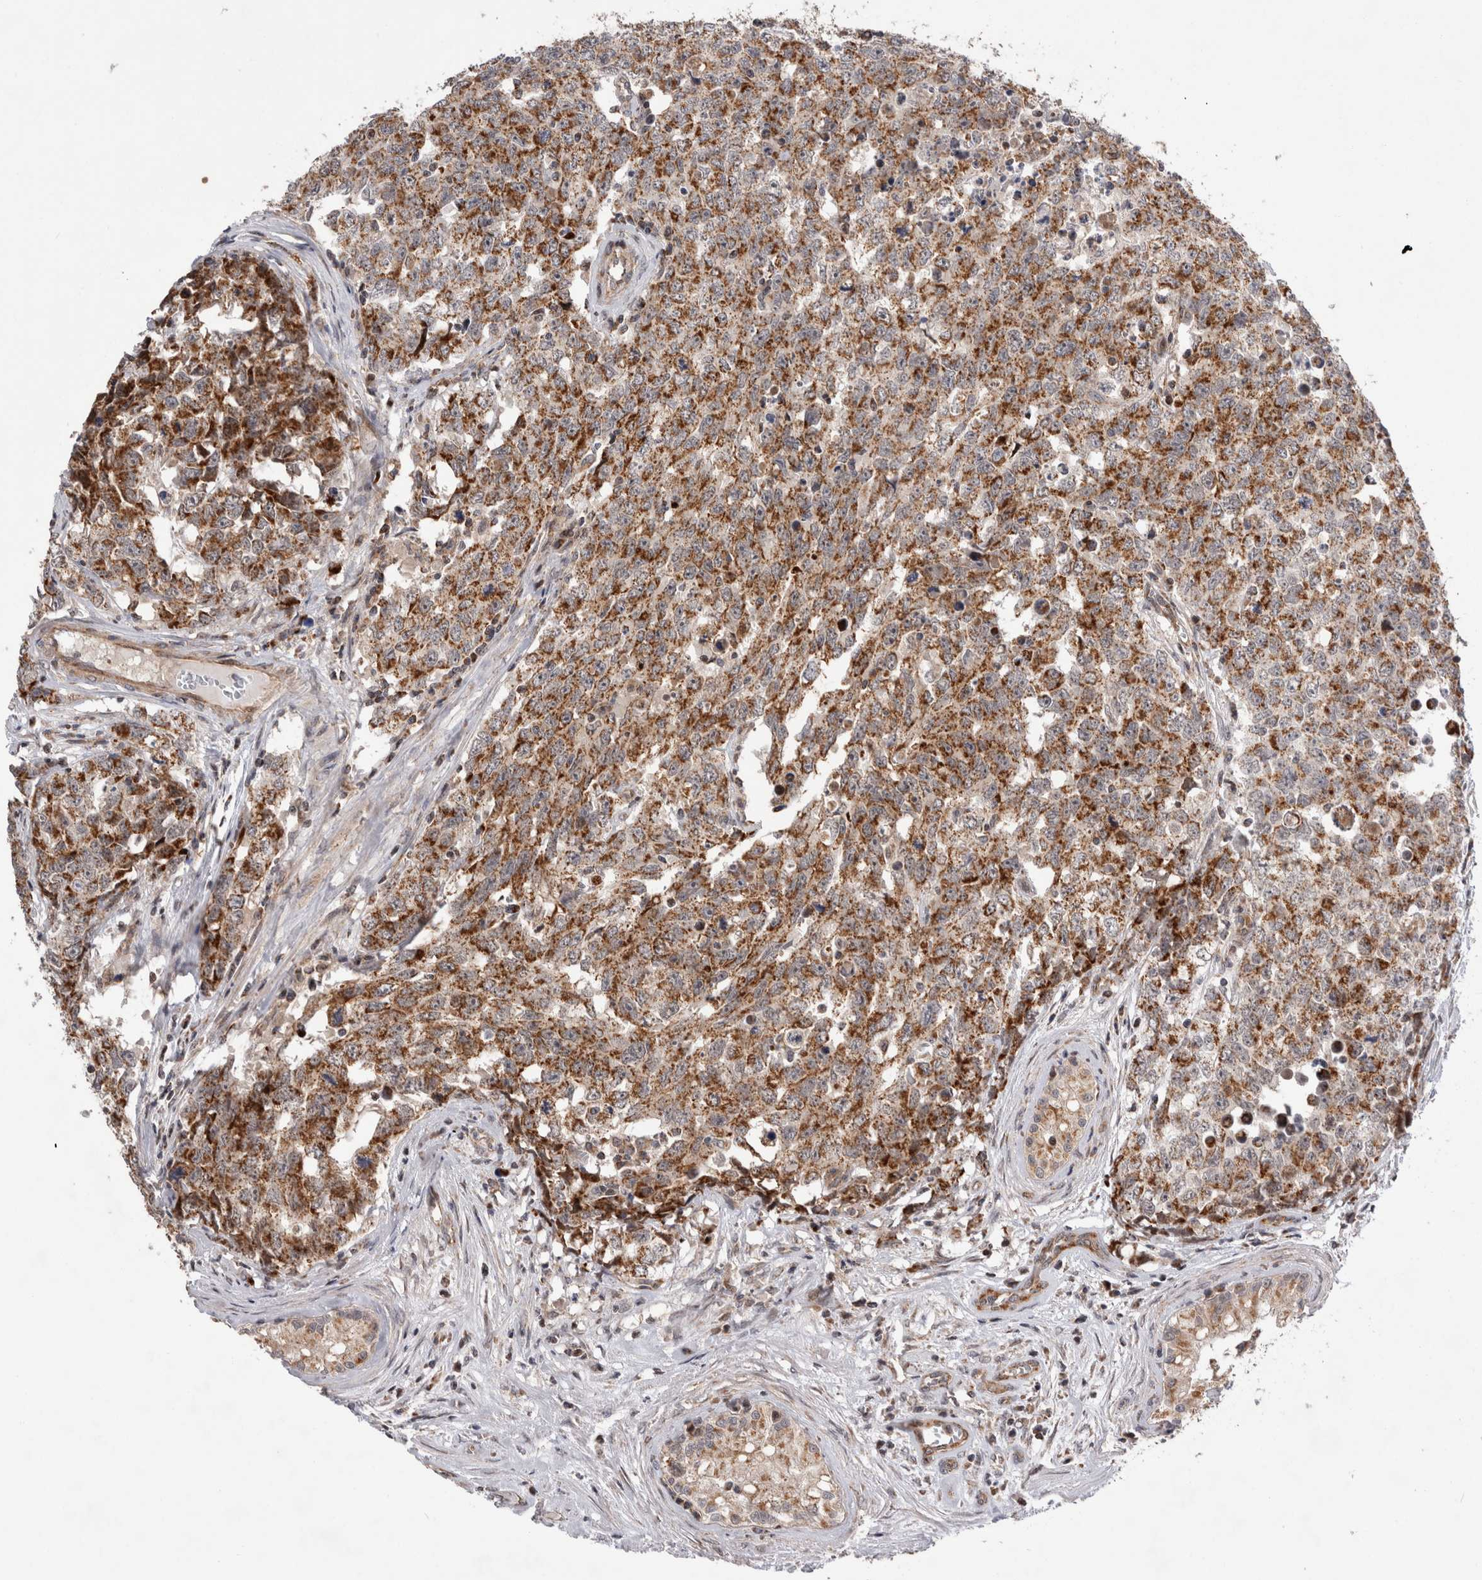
{"staining": {"intensity": "moderate", "quantity": ">75%", "location": "cytoplasmic/membranous"}, "tissue": "testis cancer", "cell_type": "Tumor cells", "image_type": "cancer", "snomed": [{"axis": "morphology", "description": "Carcinoma, Embryonal, NOS"}, {"axis": "topography", "description": "Testis"}], "caption": "An image of human testis cancer (embryonal carcinoma) stained for a protein shows moderate cytoplasmic/membranous brown staining in tumor cells.", "gene": "MRPL37", "patient": {"sex": "male", "age": 28}}